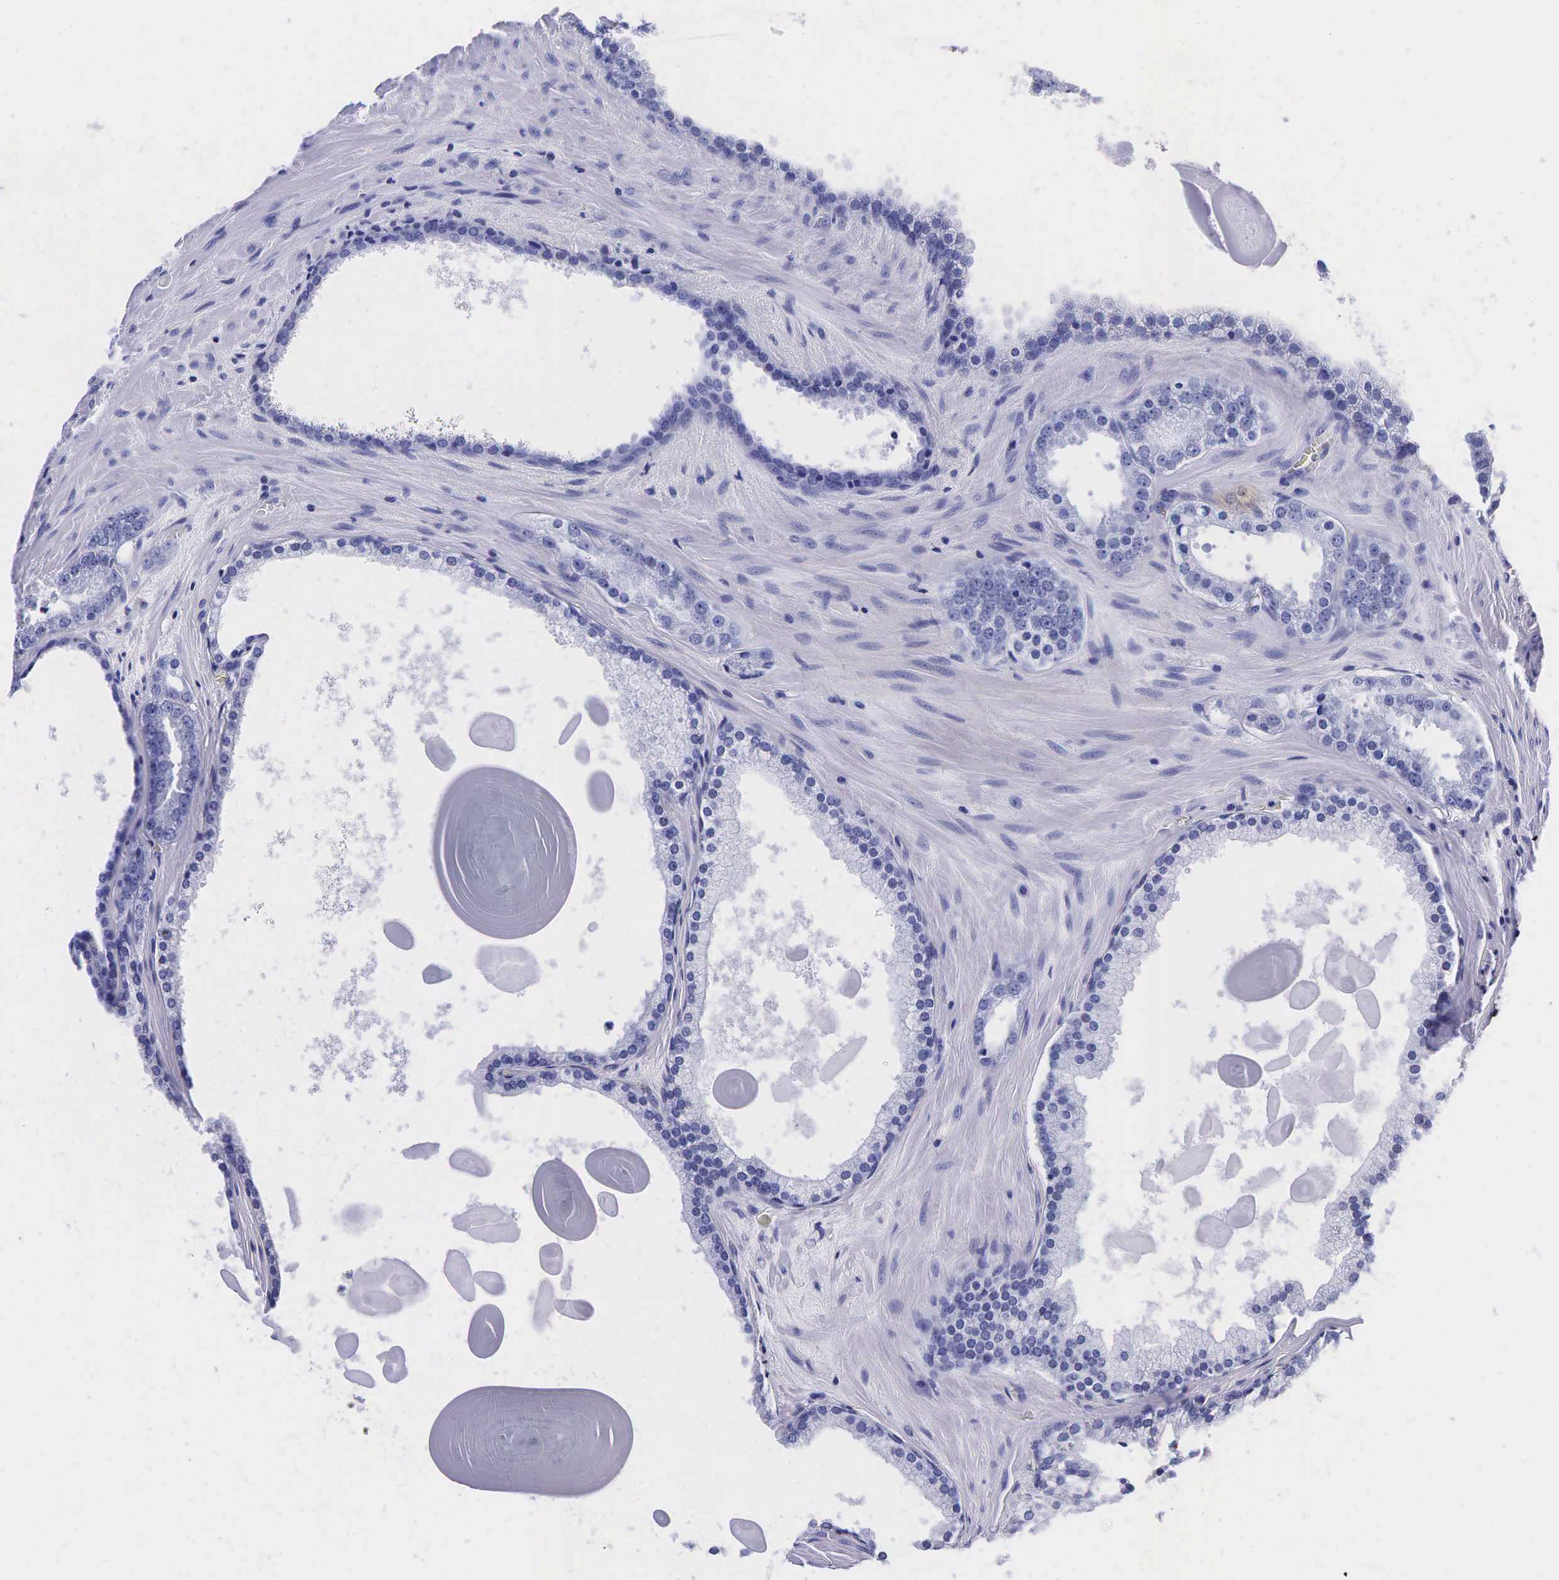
{"staining": {"intensity": "negative", "quantity": "none", "location": "none"}, "tissue": "prostate cancer", "cell_type": "Tumor cells", "image_type": "cancer", "snomed": [{"axis": "morphology", "description": "Adenocarcinoma, Medium grade"}, {"axis": "topography", "description": "Prostate"}], "caption": "IHC of human prostate cancer demonstrates no staining in tumor cells.", "gene": "TG", "patient": {"sex": "male", "age": 60}}